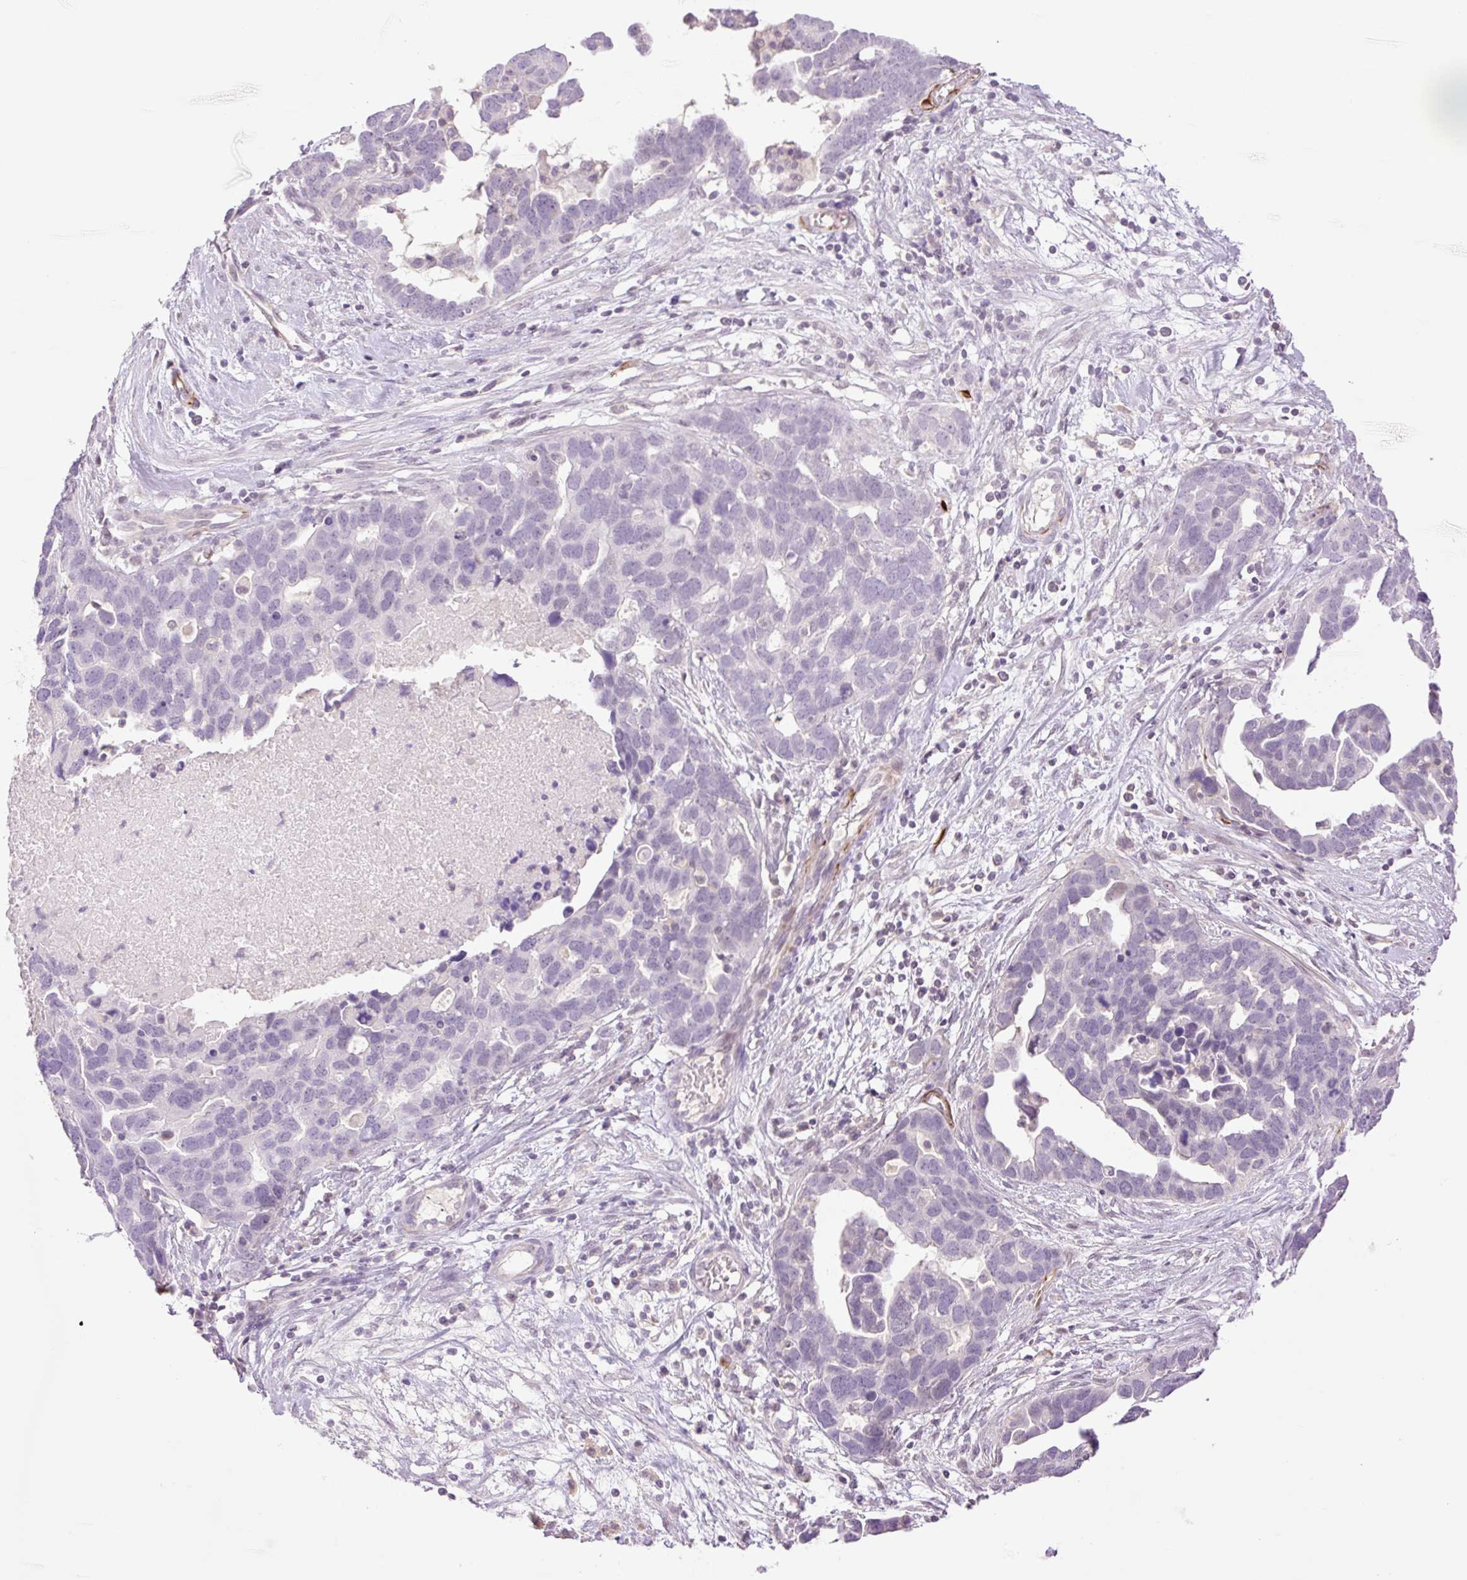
{"staining": {"intensity": "negative", "quantity": "none", "location": "none"}, "tissue": "ovarian cancer", "cell_type": "Tumor cells", "image_type": "cancer", "snomed": [{"axis": "morphology", "description": "Cystadenocarcinoma, serous, NOS"}, {"axis": "topography", "description": "Ovary"}], "caption": "Tumor cells are negative for brown protein staining in ovarian serous cystadenocarcinoma.", "gene": "ZFYVE21", "patient": {"sex": "female", "age": 54}}